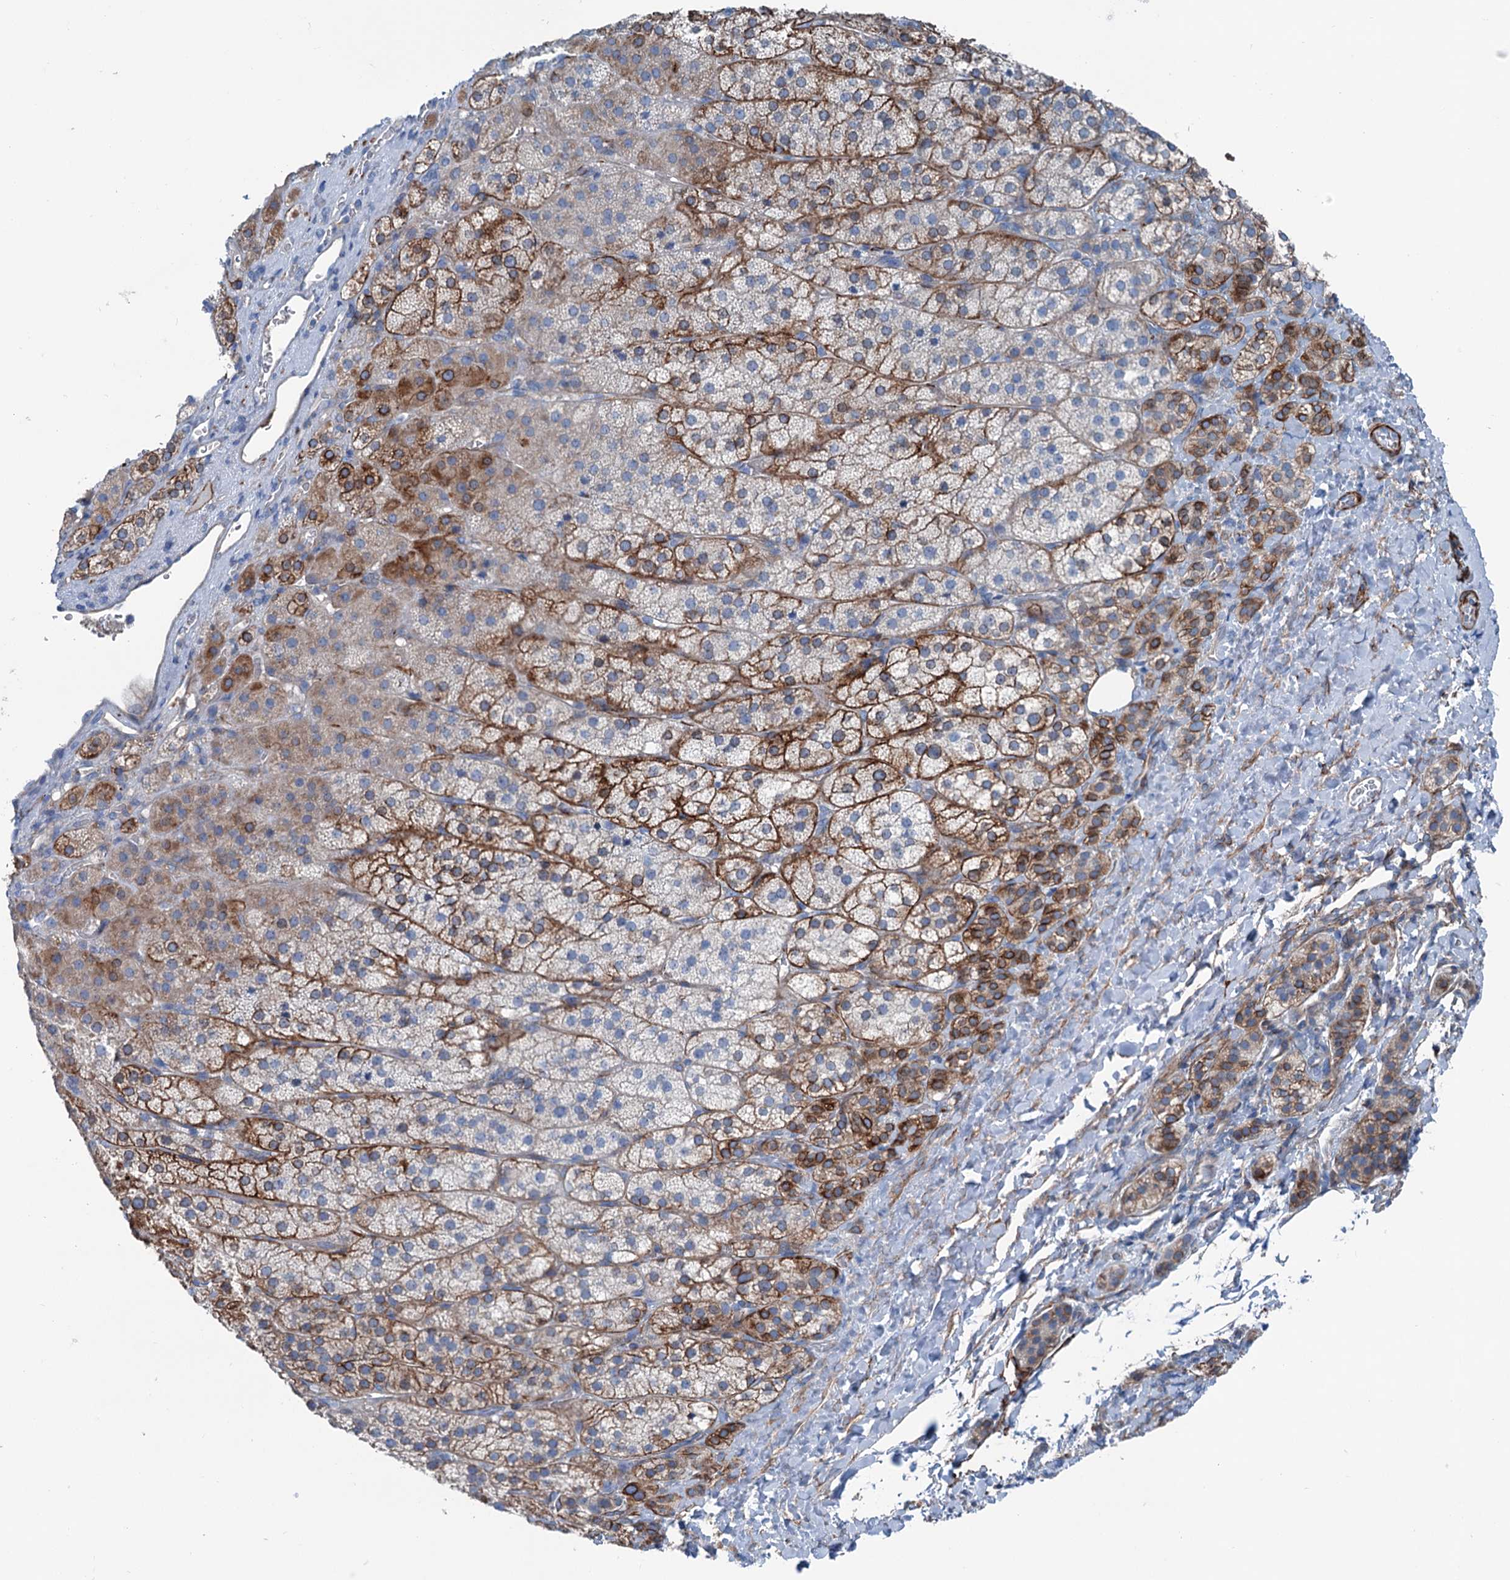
{"staining": {"intensity": "moderate", "quantity": "25%-75%", "location": "cytoplasmic/membranous"}, "tissue": "adrenal gland", "cell_type": "Glandular cells", "image_type": "normal", "snomed": [{"axis": "morphology", "description": "Normal tissue, NOS"}, {"axis": "topography", "description": "Adrenal gland"}], "caption": "Immunohistochemical staining of benign human adrenal gland exhibits moderate cytoplasmic/membranous protein expression in about 25%-75% of glandular cells.", "gene": "CALCOCO1", "patient": {"sex": "female", "age": 44}}